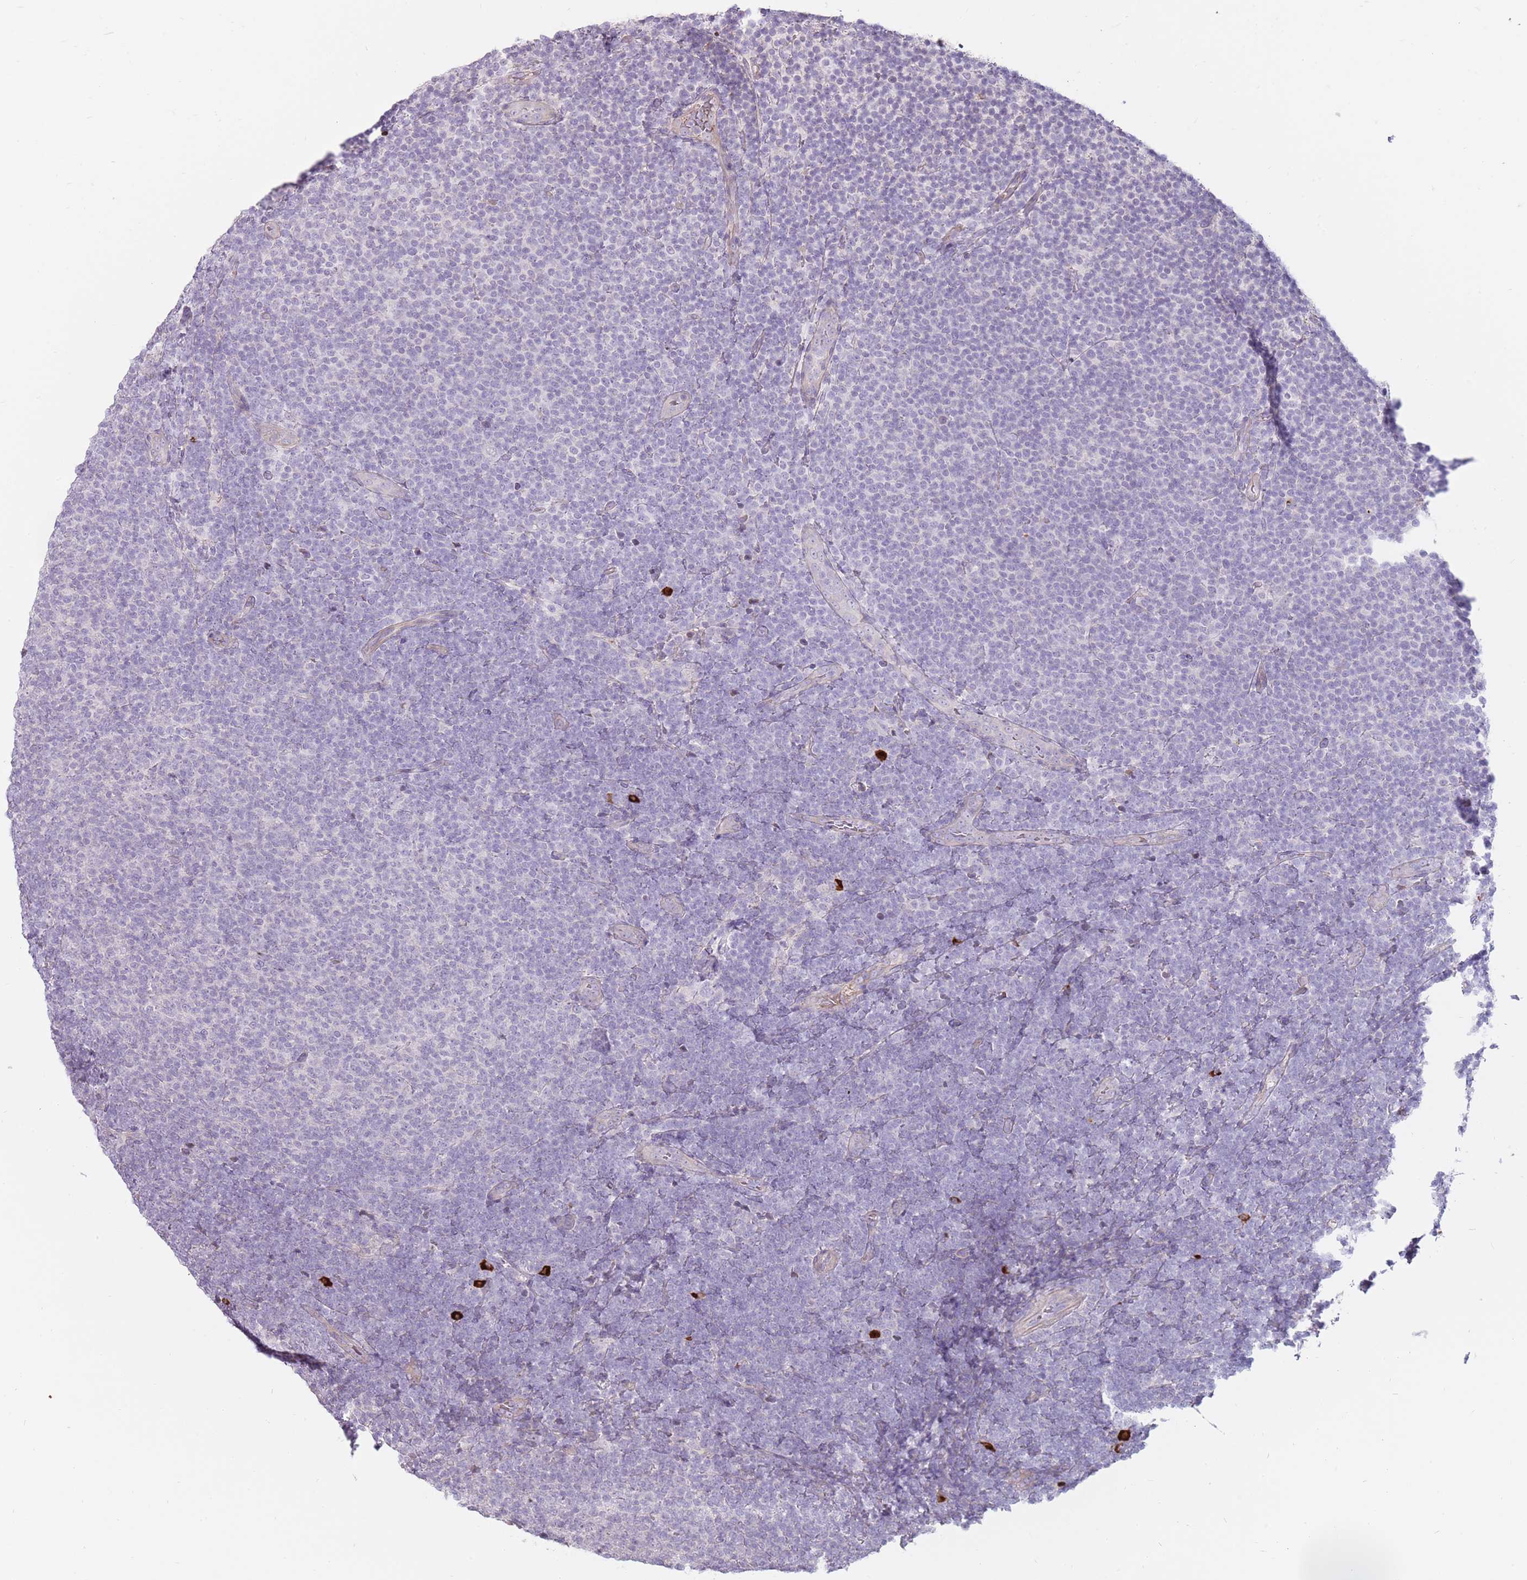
{"staining": {"intensity": "negative", "quantity": "none", "location": "none"}, "tissue": "lymphoma", "cell_type": "Tumor cells", "image_type": "cancer", "snomed": [{"axis": "morphology", "description": "Malignant lymphoma, non-Hodgkin's type, Low grade"}, {"axis": "topography", "description": "Lymph node"}], "caption": "High power microscopy histopathology image of an immunohistochemistry (IHC) histopathology image of malignant lymphoma, non-Hodgkin's type (low-grade), revealing no significant positivity in tumor cells.", "gene": "MCUB", "patient": {"sex": "male", "age": 66}}